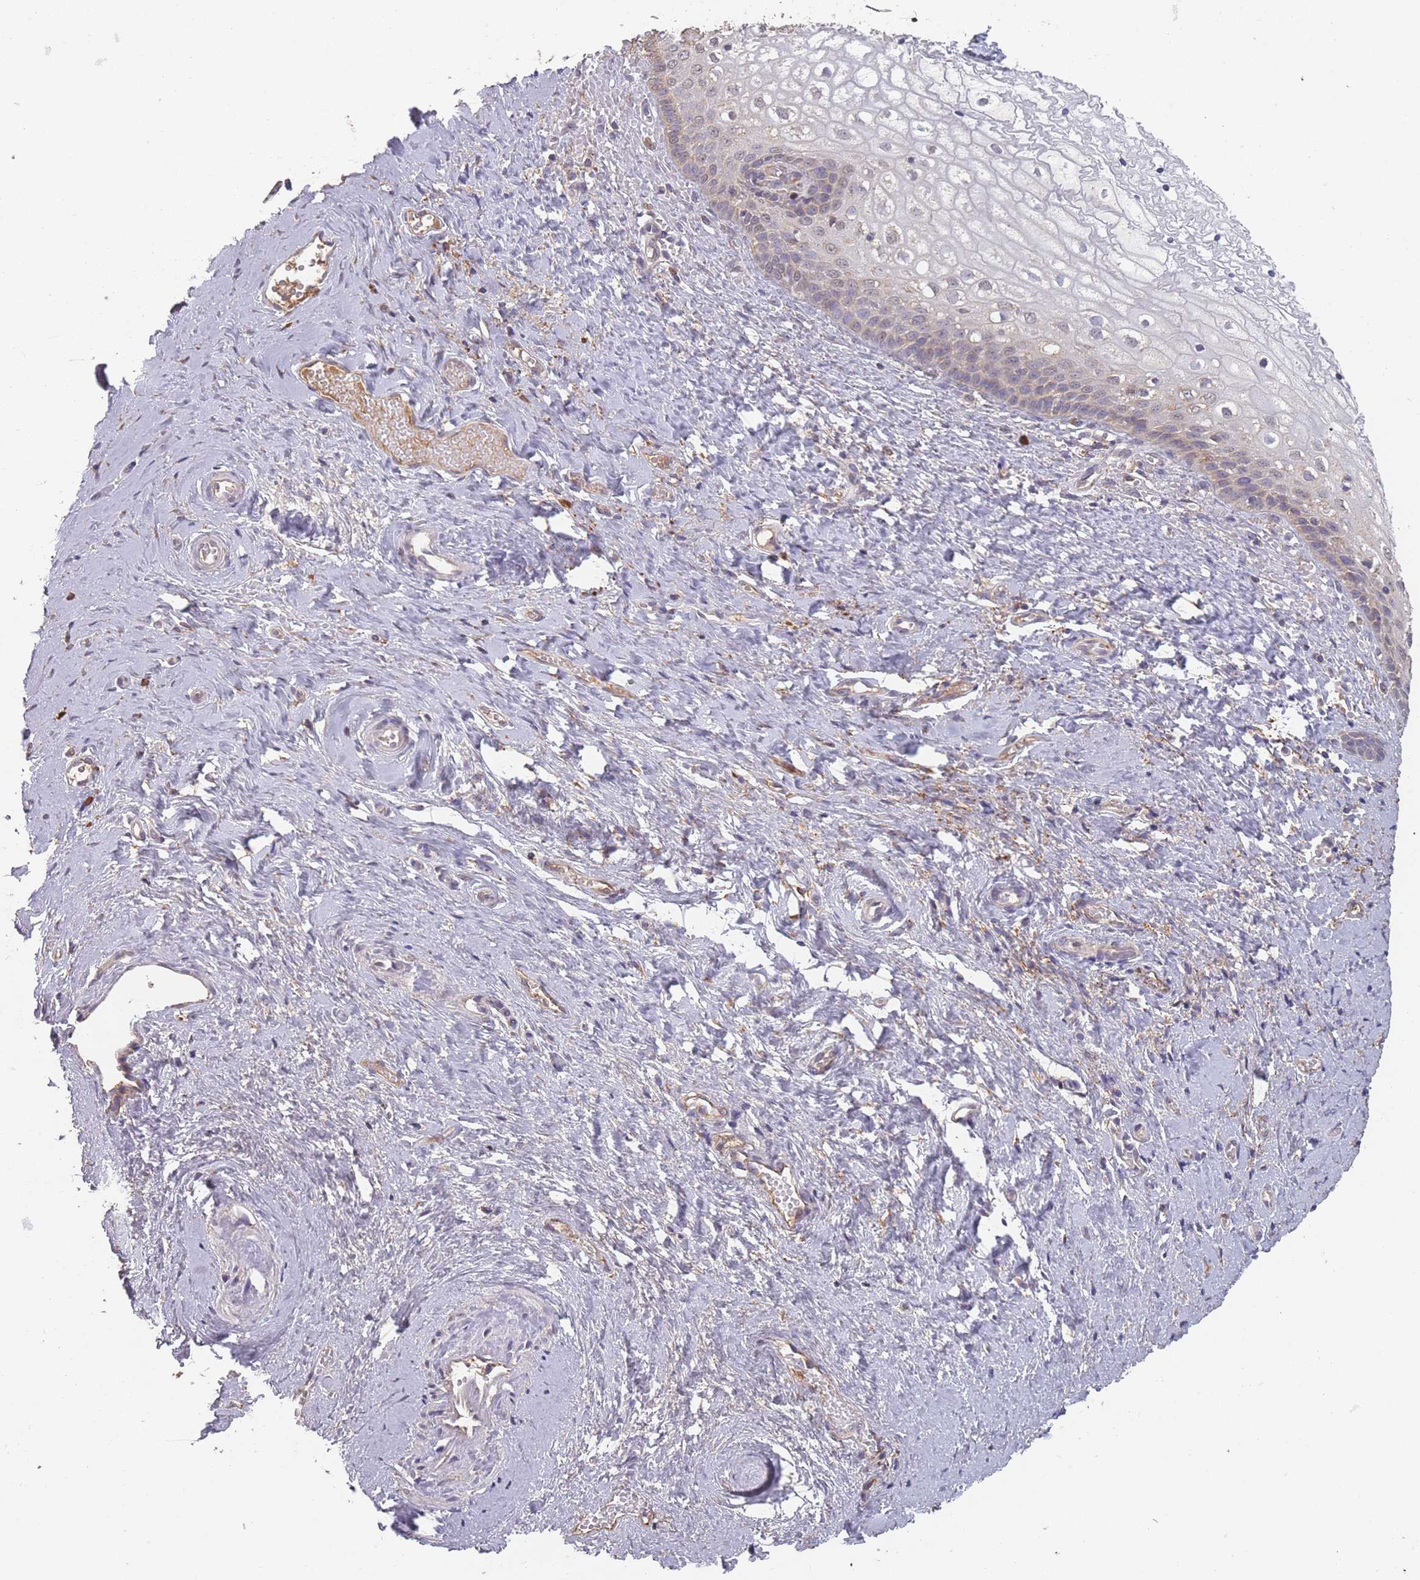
{"staining": {"intensity": "weak", "quantity": "25%-75%", "location": "cytoplasmic/membranous,nuclear"}, "tissue": "vagina", "cell_type": "Squamous epithelial cells", "image_type": "normal", "snomed": [{"axis": "morphology", "description": "Normal tissue, NOS"}, {"axis": "topography", "description": "Vagina"}], "caption": "Immunohistochemistry micrograph of benign human vagina stained for a protein (brown), which demonstrates low levels of weak cytoplasmic/membranous,nuclear expression in approximately 25%-75% of squamous epithelial cells.", "gene": "SANBR", "patient": {"sex": "female", "age": 59}}